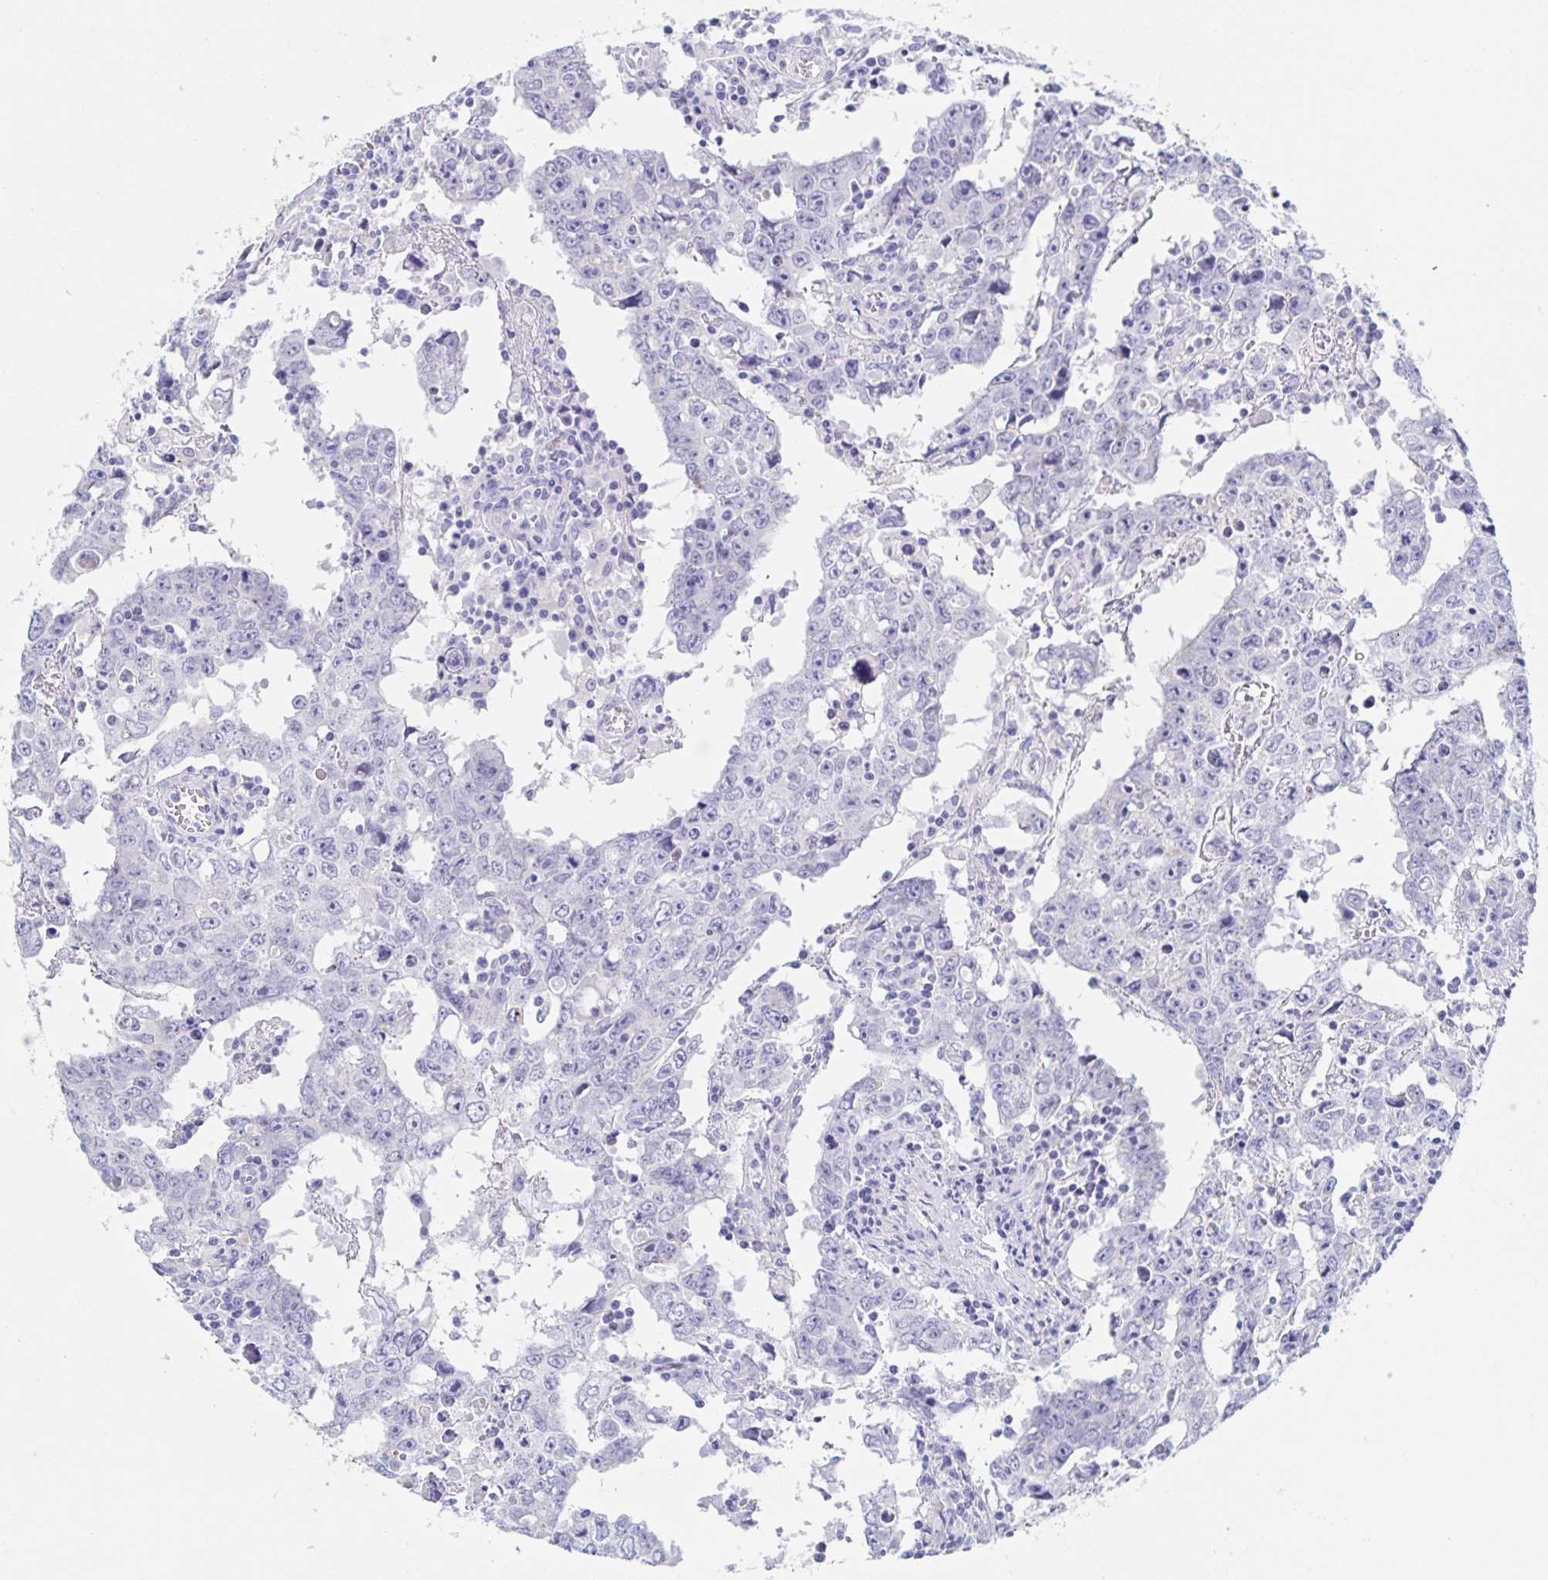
{"staining": {"intensity": "negative", "quantity": "none", "location": "none"}, "tissue": "testis cancer", "cell_type": "Tumor cells", "image_type": "cancer", "snomed": [{"axis": "morphology", "description": "Carcinoma, Embryonal, NOS"}, {"axis": "topography", "description": "Testis"}], "caption": "There is no significant expression in tumor cells of testis cancer (embryonal carcinoma).", "gene": "DMBT1", "patient": {"sex": "male", "age": 22}}